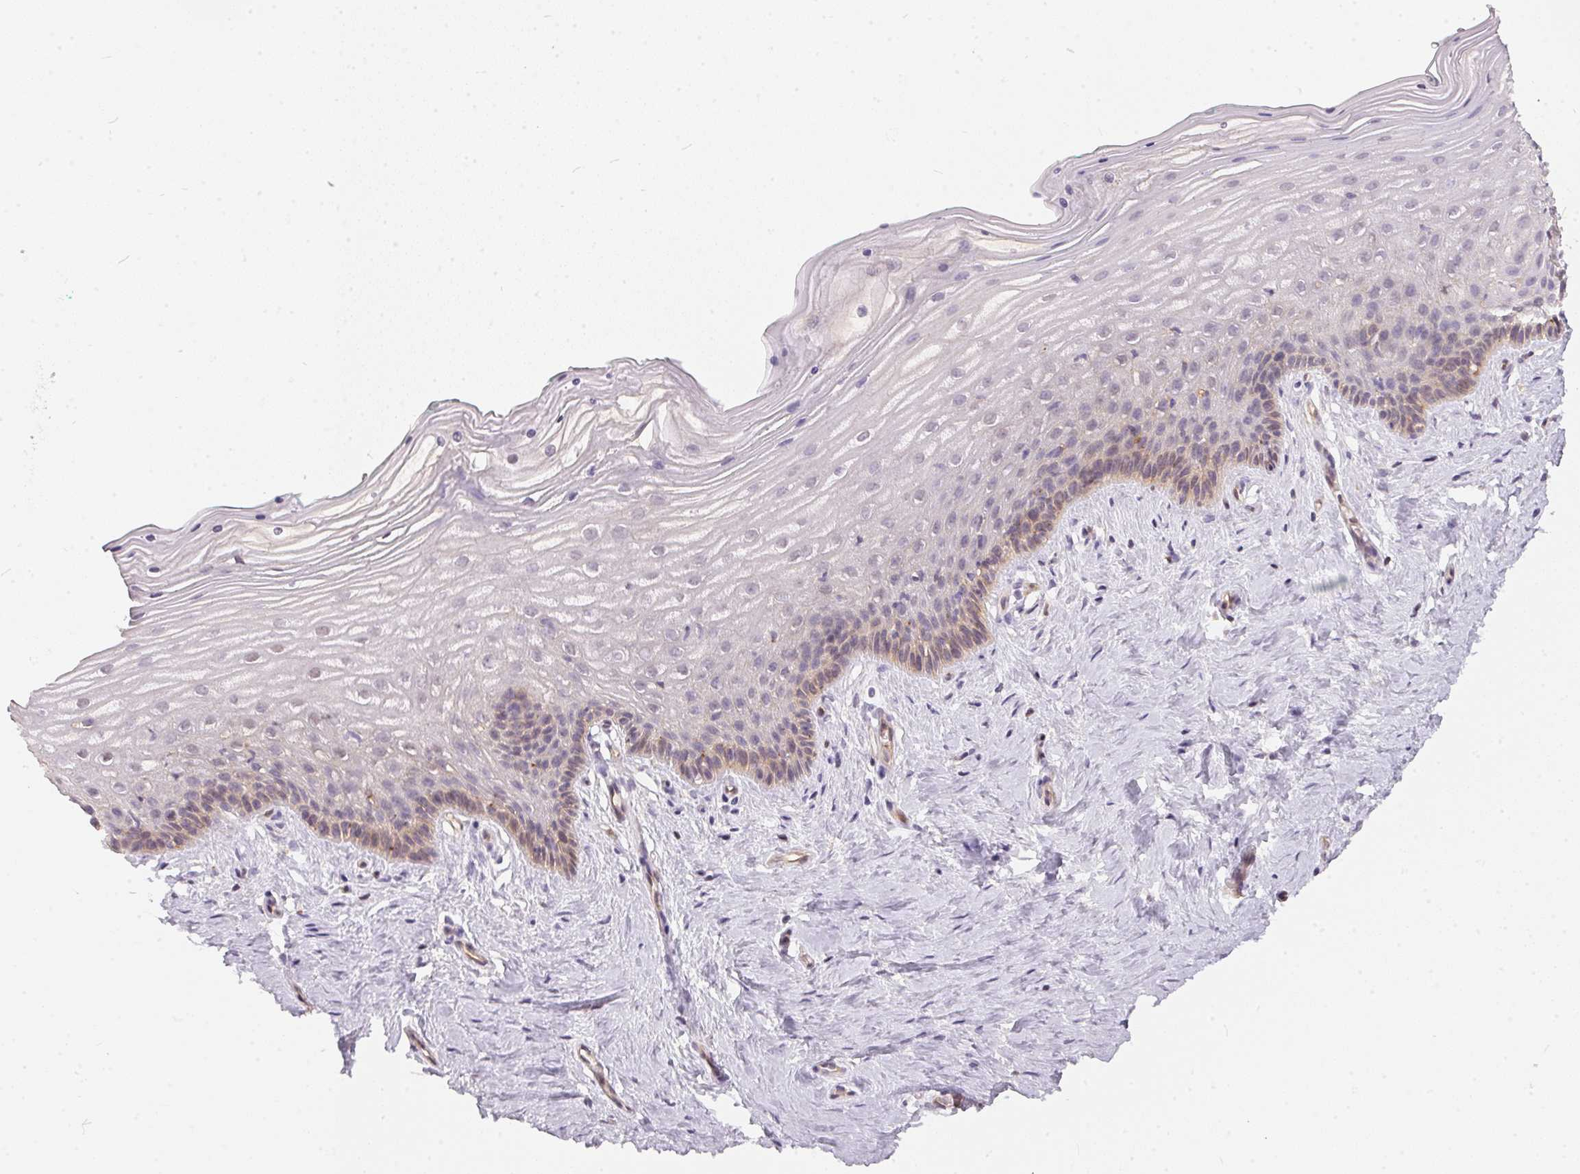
{"staining": {"intensity": "weak", "quantity": "<25%", "location": "cytoplasmic/membranous"}, "tissue": "vagina", "cell_type": "Squamous epithelial cells", "image_type": "normal", "snomed": [{"axis": "morphology", "description": "Normal tissue, NOS"}, {"axis": "topography", "description": "Vagina"}], "caption": "The histopathology image exhibits no significant staining in squamous epithelial cells of vagina. (Immunohistochemistry (ihc), brightfield microscopy, high magnification).", "gene": "BLMH", "patient": {"sex": "female", "age": 45}}